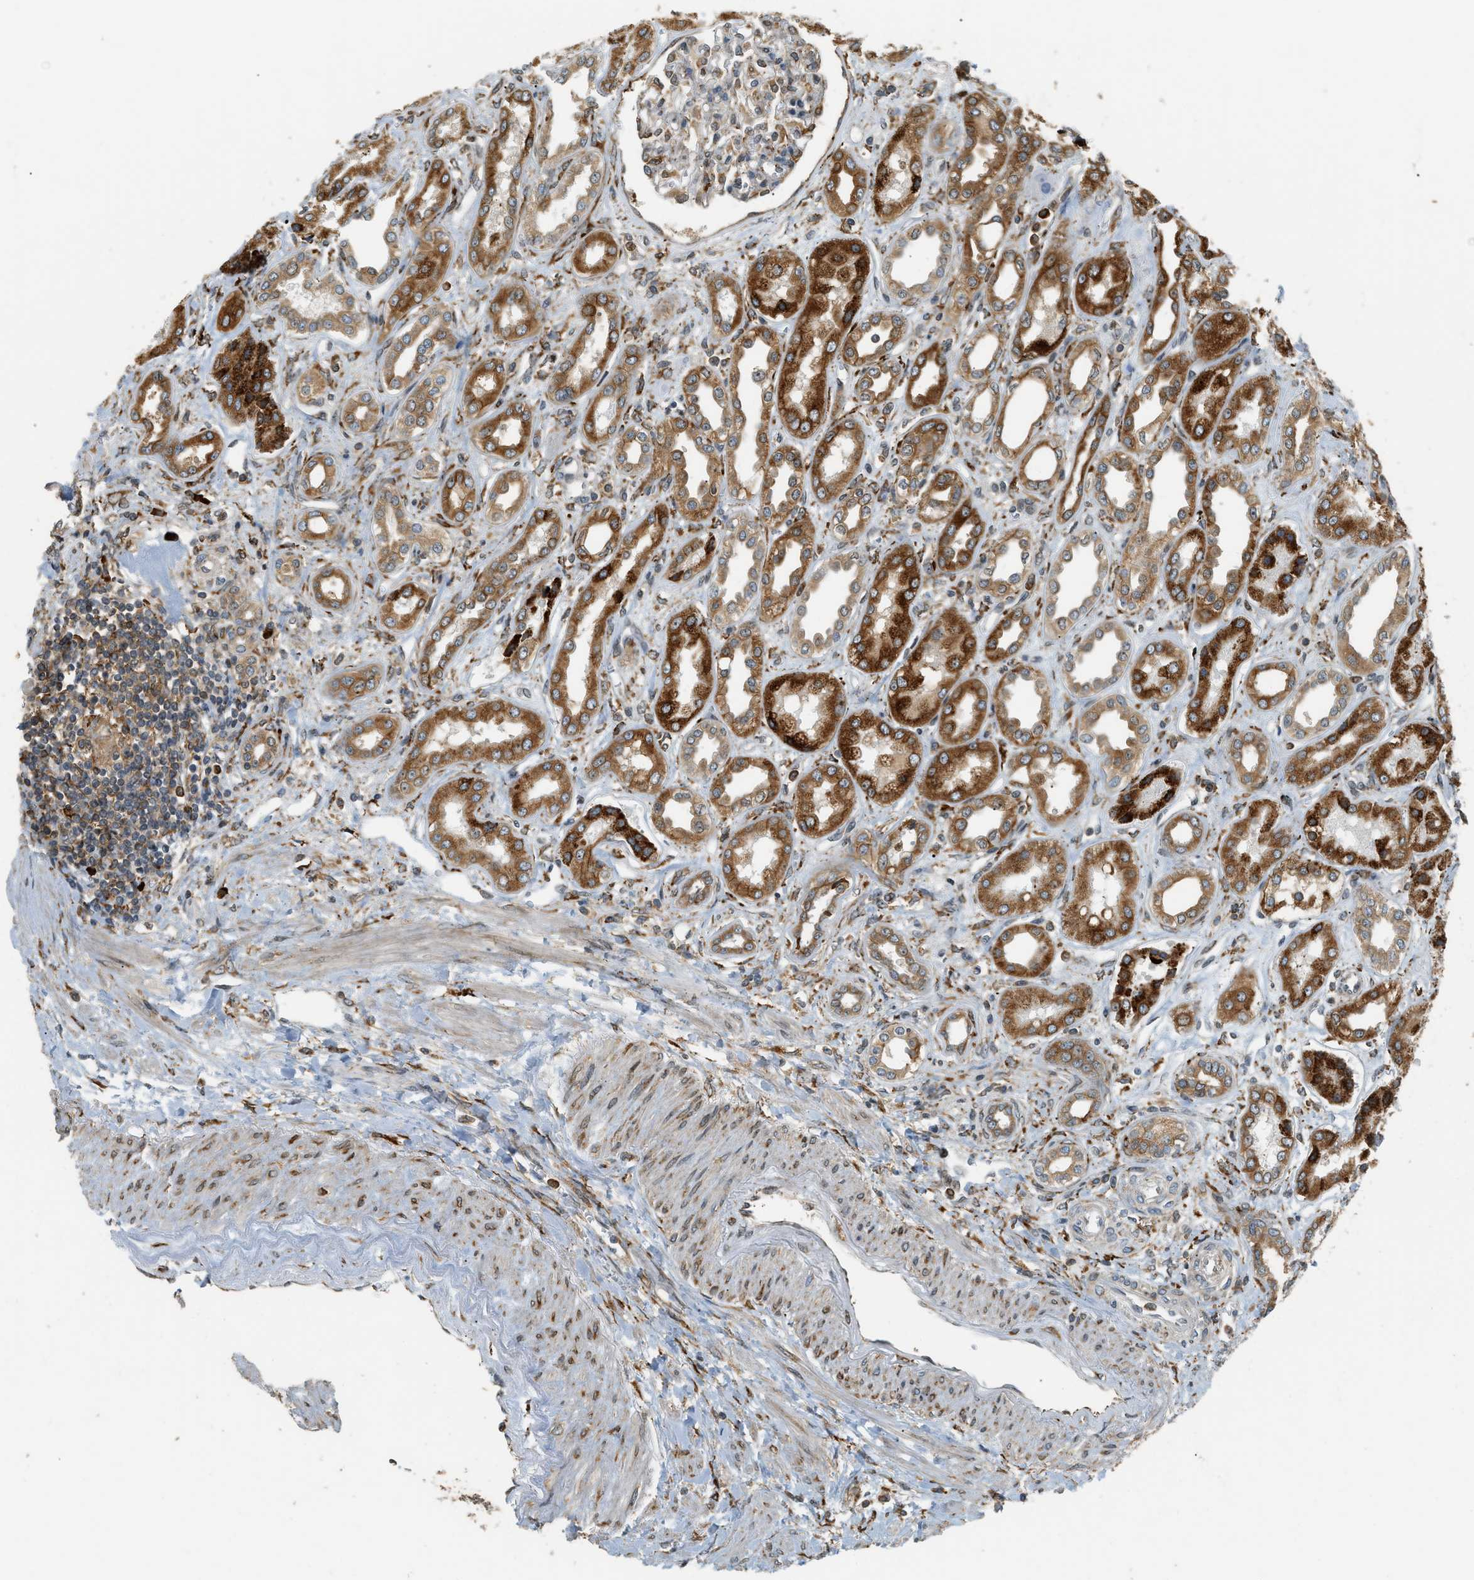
{"staining": {"intensity": "moderate", "quantity": "<25%", "location": "nuclear"}, "tissue": "kidney", "cell_type": "Cells in glomeruli", "image_type": "normal", "snomed": [{"axis": "morphology", "description": "Normal tissue, NOS"}, {"axis": "topography", "description": "Kidney"}], "caption": "The photomicrograph displays a brown stain indicating the presence of a protein in the nuclear of cells in glomeruli in kidney. (DAB = brown stain, brightfield microscopy at high magnification).", "gene": "SEMA4D", "patient": {"sex": "male", "age": 59}}